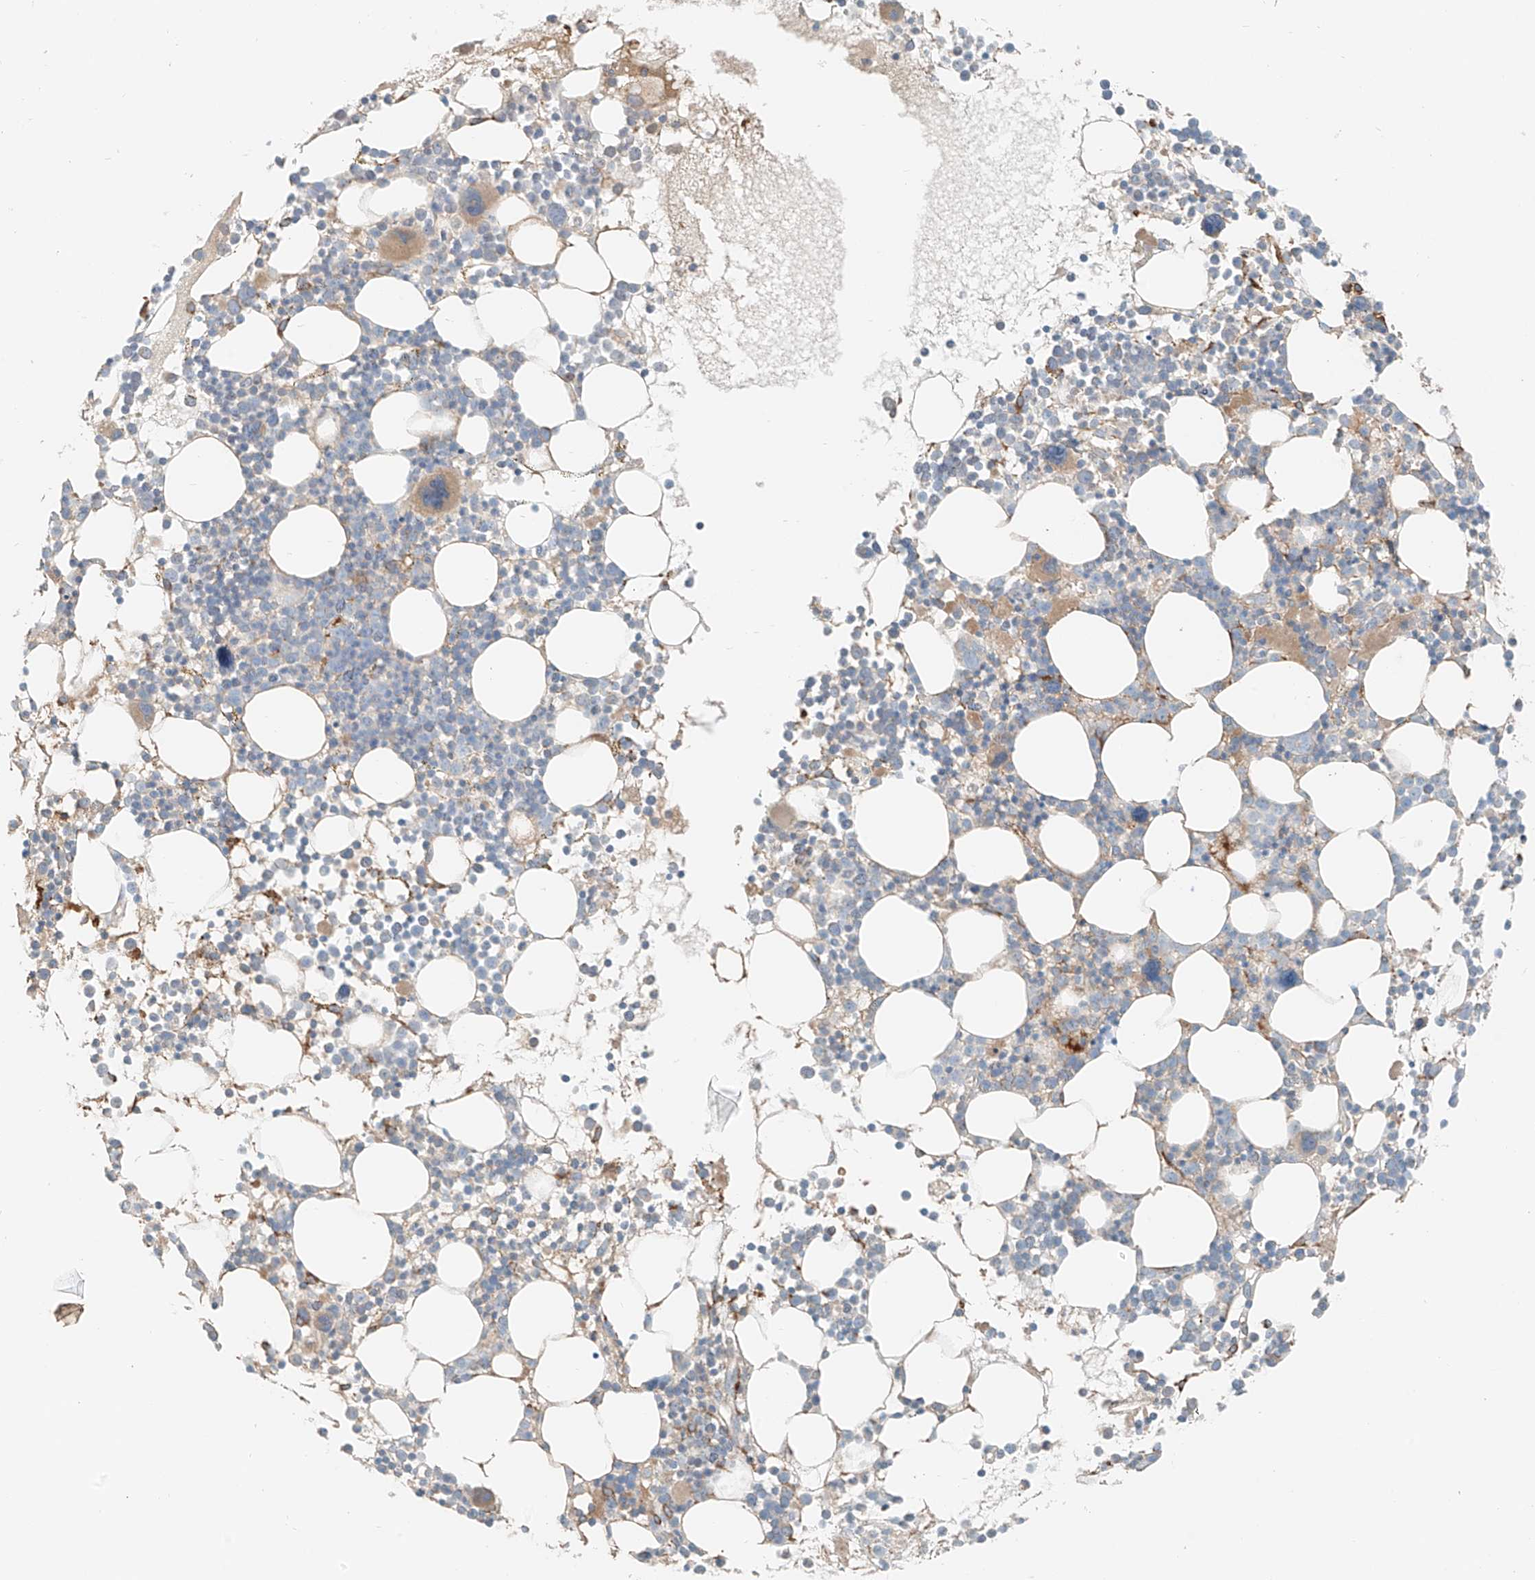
{"staining": {"intensity": "weak", "quantity": "<25%", "location": "cytoplasmic/membranous"}, "tissue": "bone marrow", "cell_type": "Hematopoietic cells", "image_type": "normal", "snomed": [{"axis": "morphology", "description": "Normal tissue, NOS"}, {"axis": "topography", "description": "Bone marrow"}], "caption": "IHC photomicrograph of unremarkable human bone marrow stained for a protein (brown), which displays no positivity in hematopoietic cells.", "gene": "FSTL1", "patient": {"sex": "female", "age": 62}}